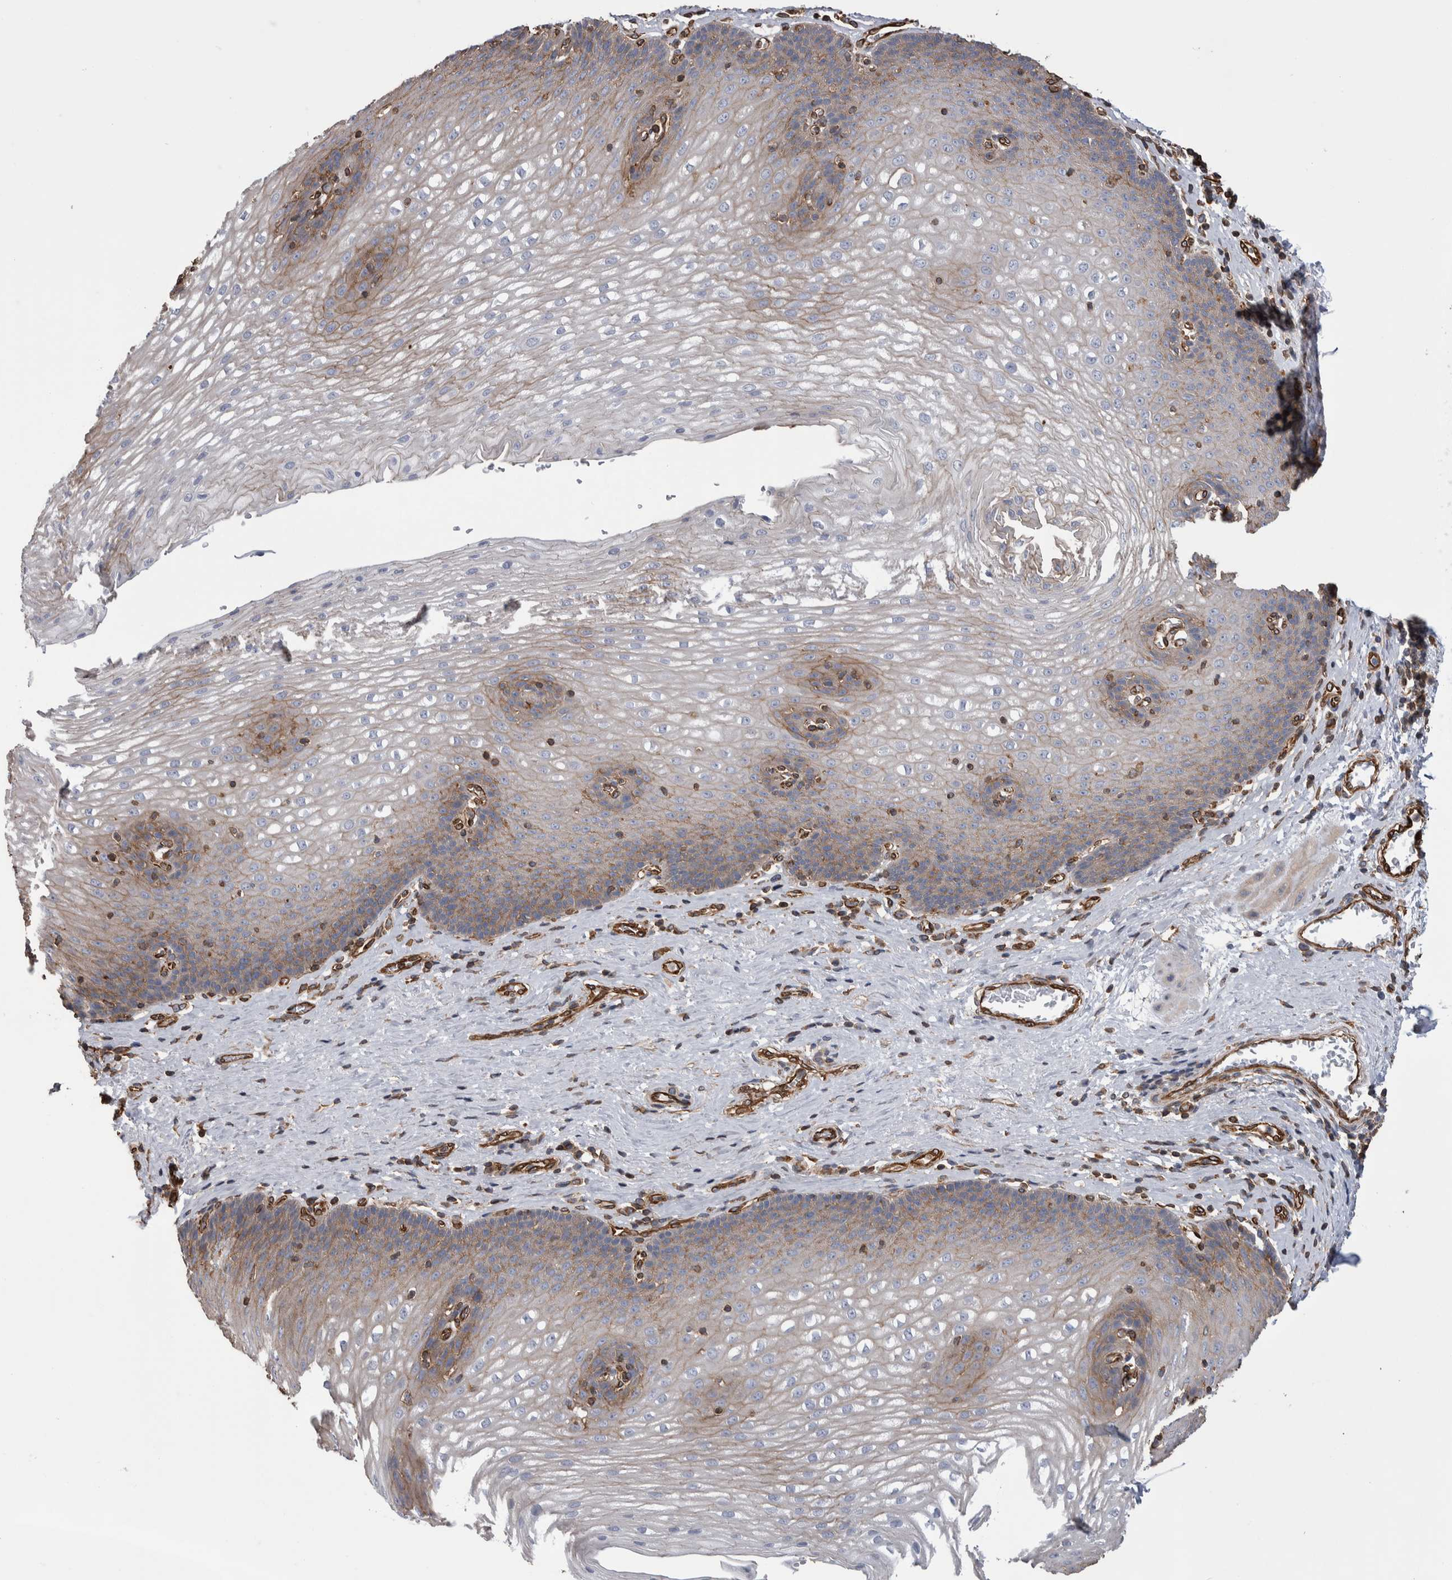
{"staining": {"intensity": "moderate", "quantity": "<25%", "location": "cytoplasmic/membranous"}, "tissue": "esophagus", "cell_type": "Squamous epithelial cells", "image_type": "normal", "snomed": [{"axis": "morphology", "description": "Normal tissue, NOS"}, {"axis": "topography", "description": "Esophagus"}], "caption": "The immunohistochemical stain highlights moderate cytoplasmic/membranous staining in squamous epithelial cells of benign esophagus.", "gene": "KIF12", "patient": {"sex": "male", "age": 48}}